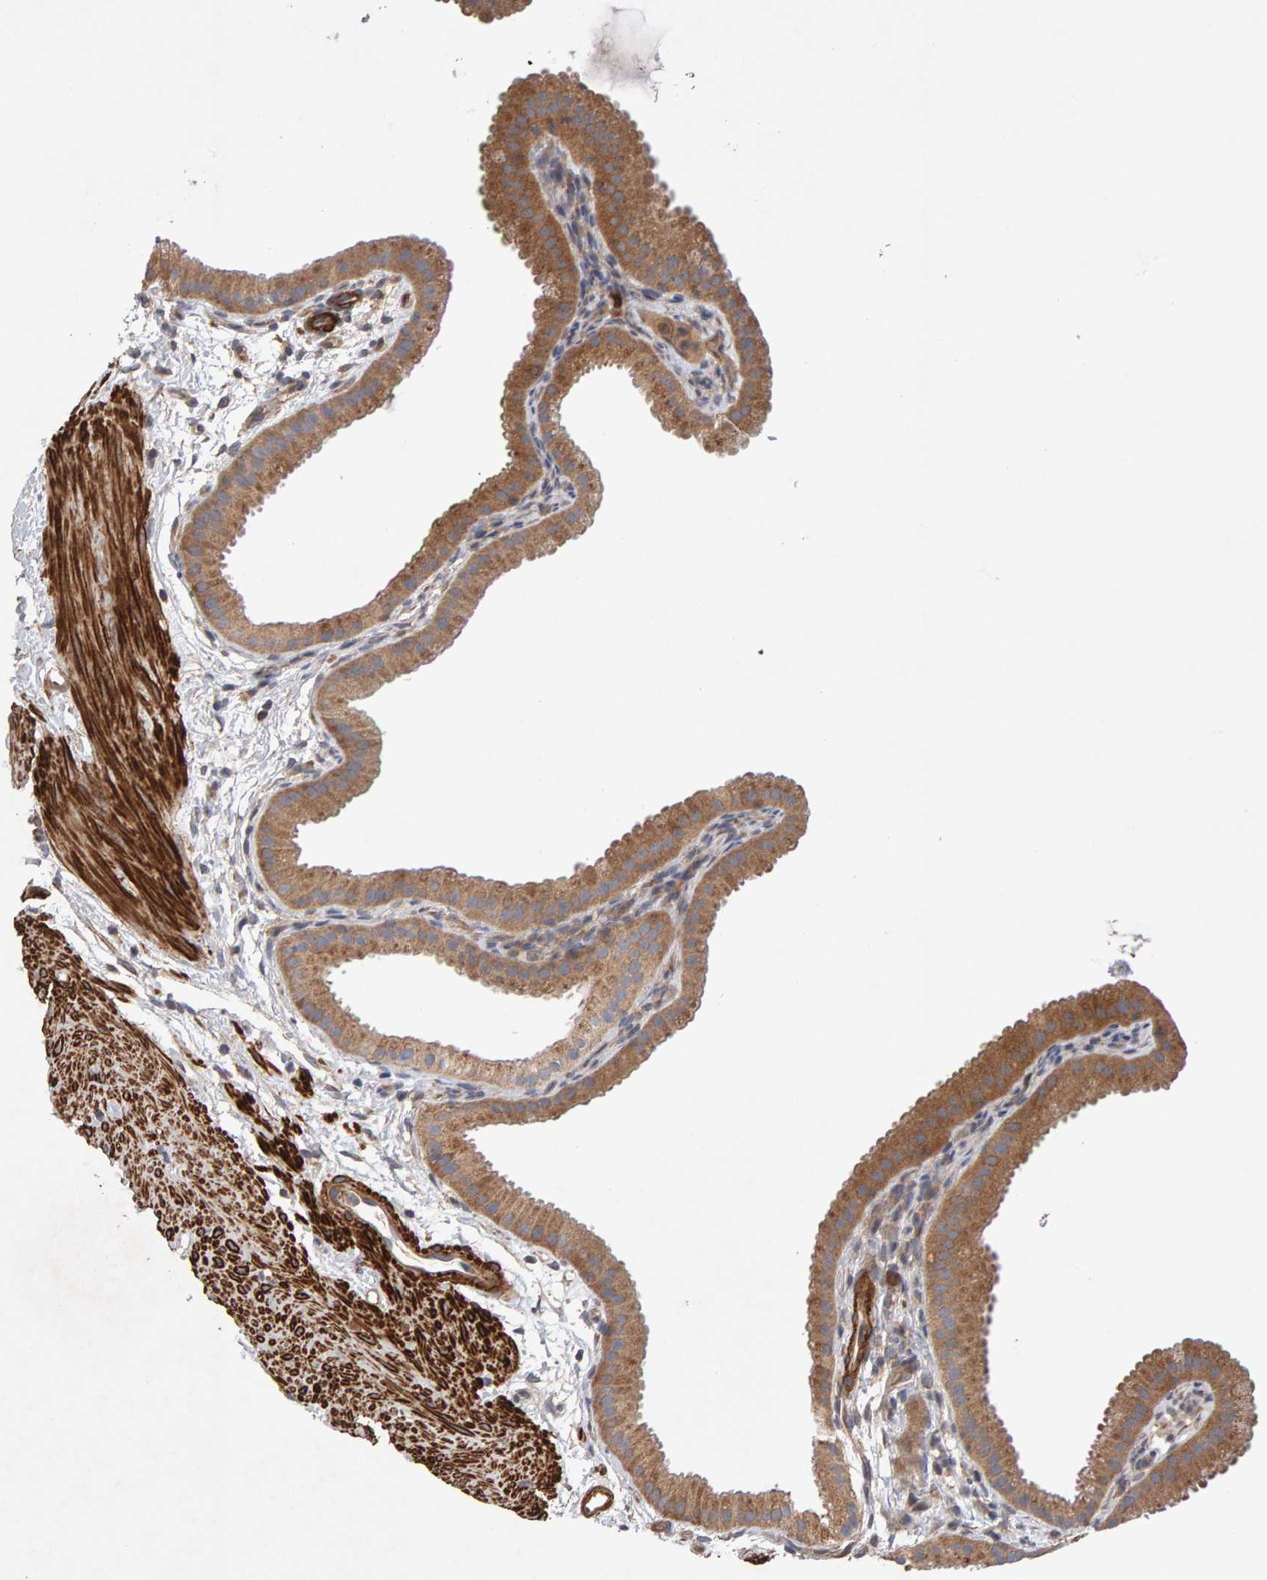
{"staining": {"intensity": "moderate", "quantity": ">75%", "location": "cytoplasmic/membranous"}, "tissue": "gallbladder", "cell_type": "Glandular cells", "image_type": "normal", "snomed": [{"axis": "morphology", "description": "Normal tissue, NOS"}, {"axis": "topography", "description": "Gallbladder"}], "caption": "Gallbladder stained for a protein displays moderate cytoplasmic/membranous positivity in glandular cells. (DAB = brown stain, brightfield microscopy at high magnification).", "gene": "RNF19A", "patient": {"sex": "female", "age": 64}}